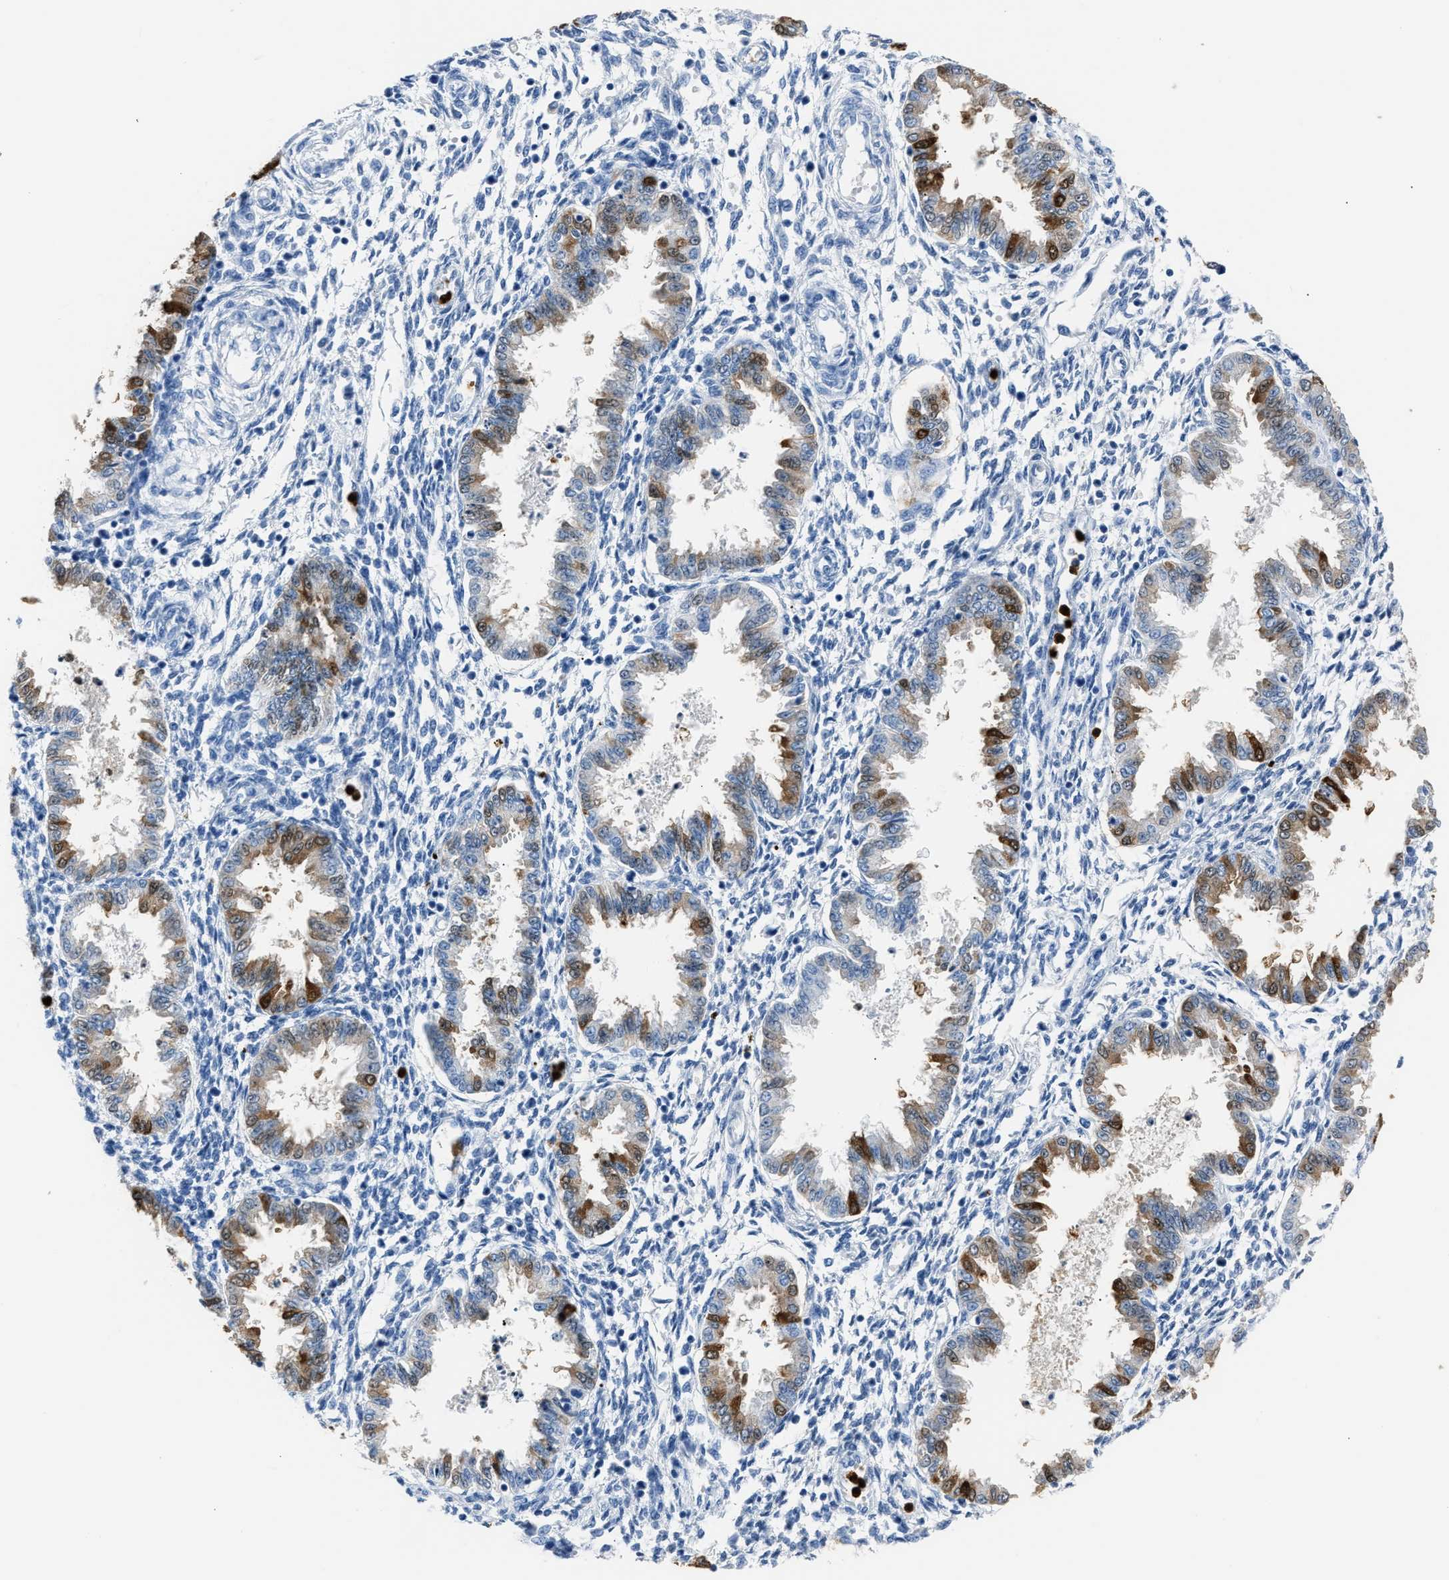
{"staining": {"intensity": "negative", "quantity": "none", "location": "none"}, "tissue": "endometrium", "cell_type": "Cells in endometrial stroma", "image_type": "normal", "snomed": [{"axis": "morphology", "description": "Normal tissue, NOS"}, {"axis": "topography", "description": "Endometrium"}], "caption": "Cells in endometrial stroma are negative for brown protein staining in benign endometrium. The staining was performed using DAB (3,3'-diaminobenzidine) to visualize the protein expression in brown, while the nuclei were stained in blue with hematoxylin (Magnification: 20x).", "gene": "S100P", "patient": {"sex": "female", "age": 33}}